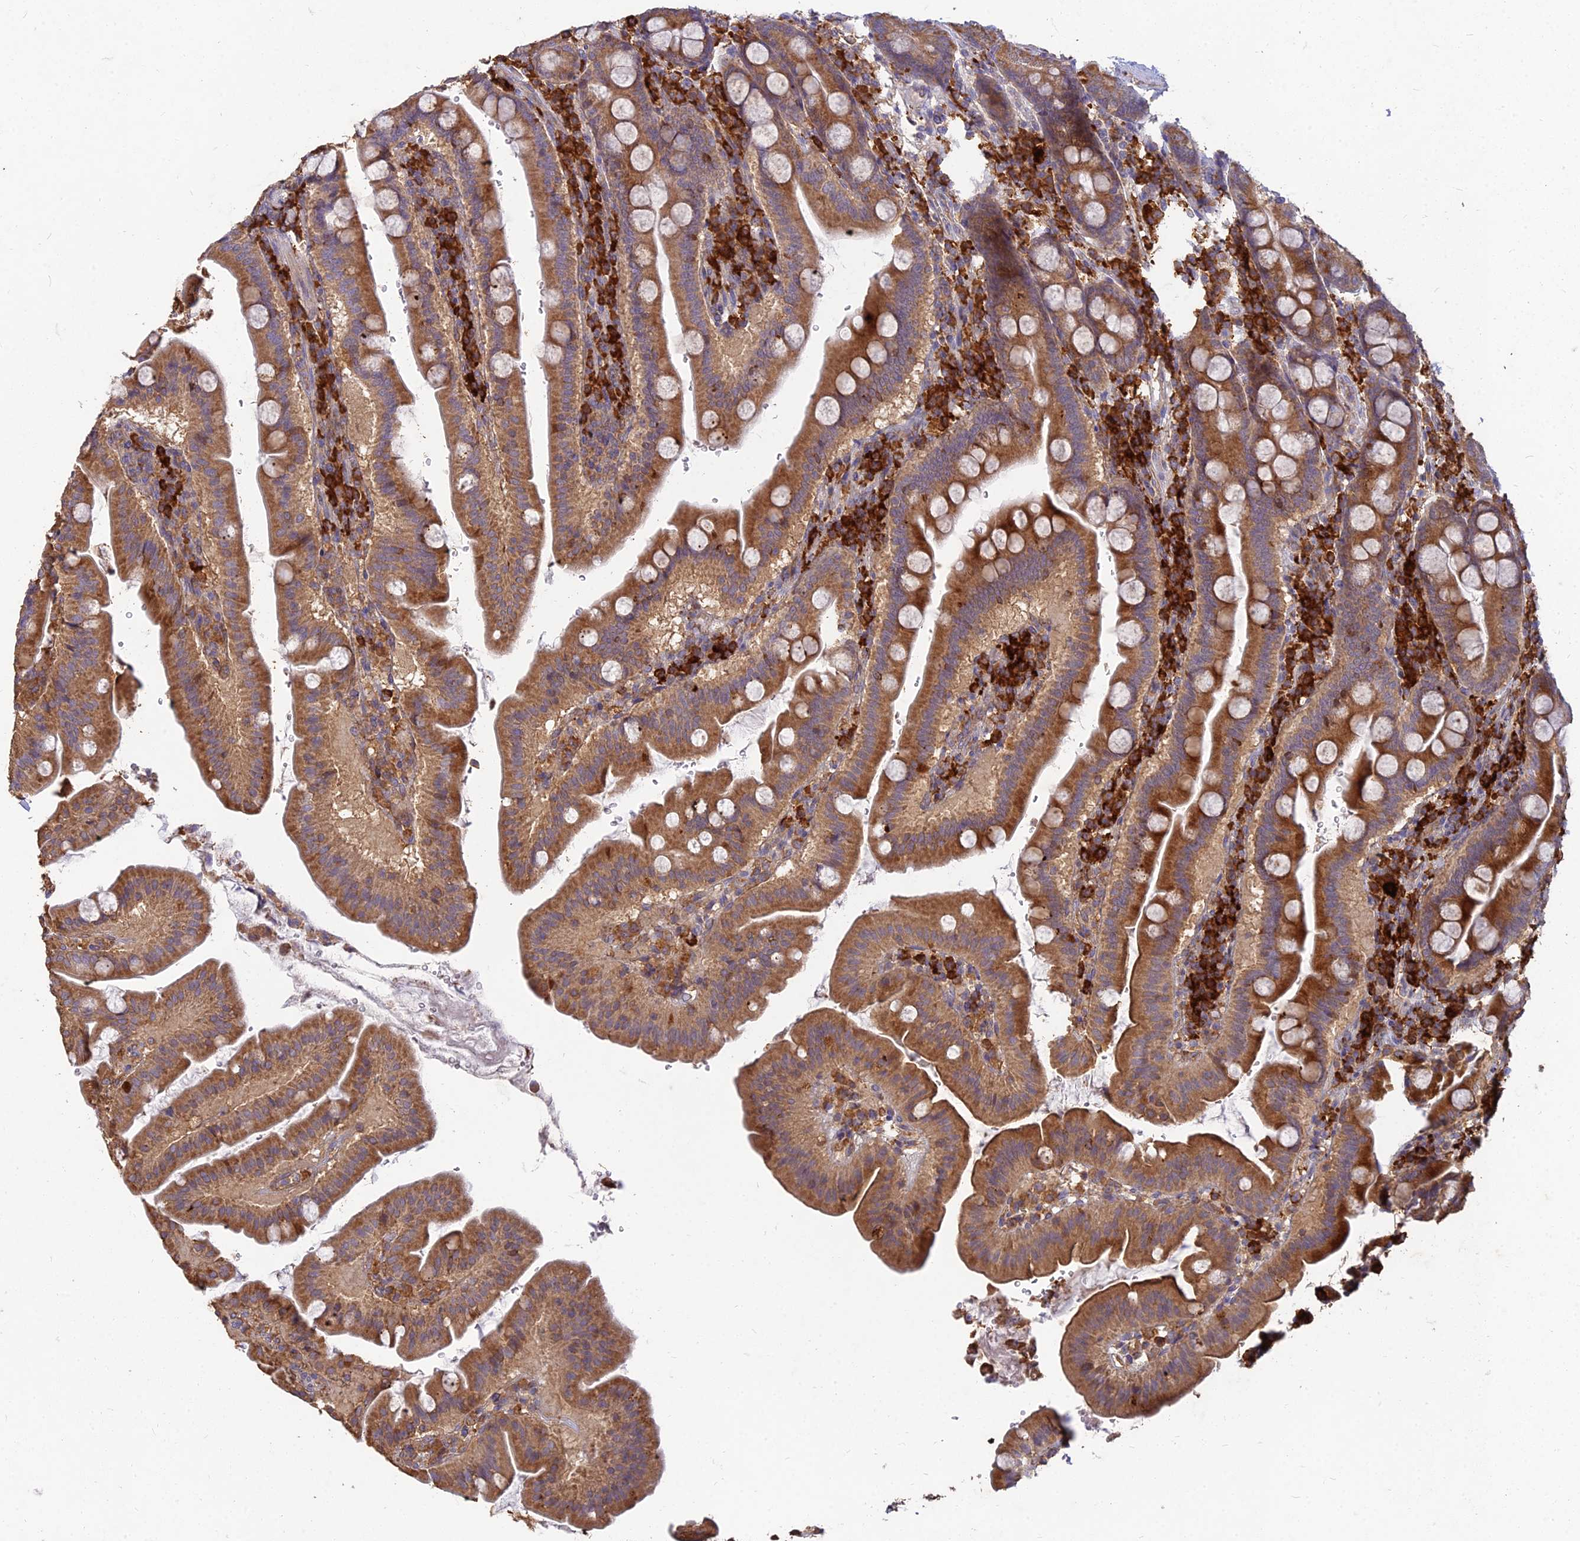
{"staining": {"intensity": "moderate", "quantity": ">75%", "location": "cytoplasmic/membranous"}, "tissue": "duodenum", "cell_type": "Glandular cells", "image_type": "normal", "snomed": [{"axis": "morphology", "description": "Normal tissue, NOS"}, {"axis": "morphology", "description": "Adenocarcinoma, NOS"}, {"axis": "topography", "description": "Pancreas"}, {"axis": "topography", "description": "Duodenum"}], "caption": "Immunohistochemical staining of unremarkable duodenum displays moderate cytoplasmic/membranous protein staining in about >75% of glandular cells.", "gene": "NXNL2", "patient": {"sex": "male", "age": 50}}